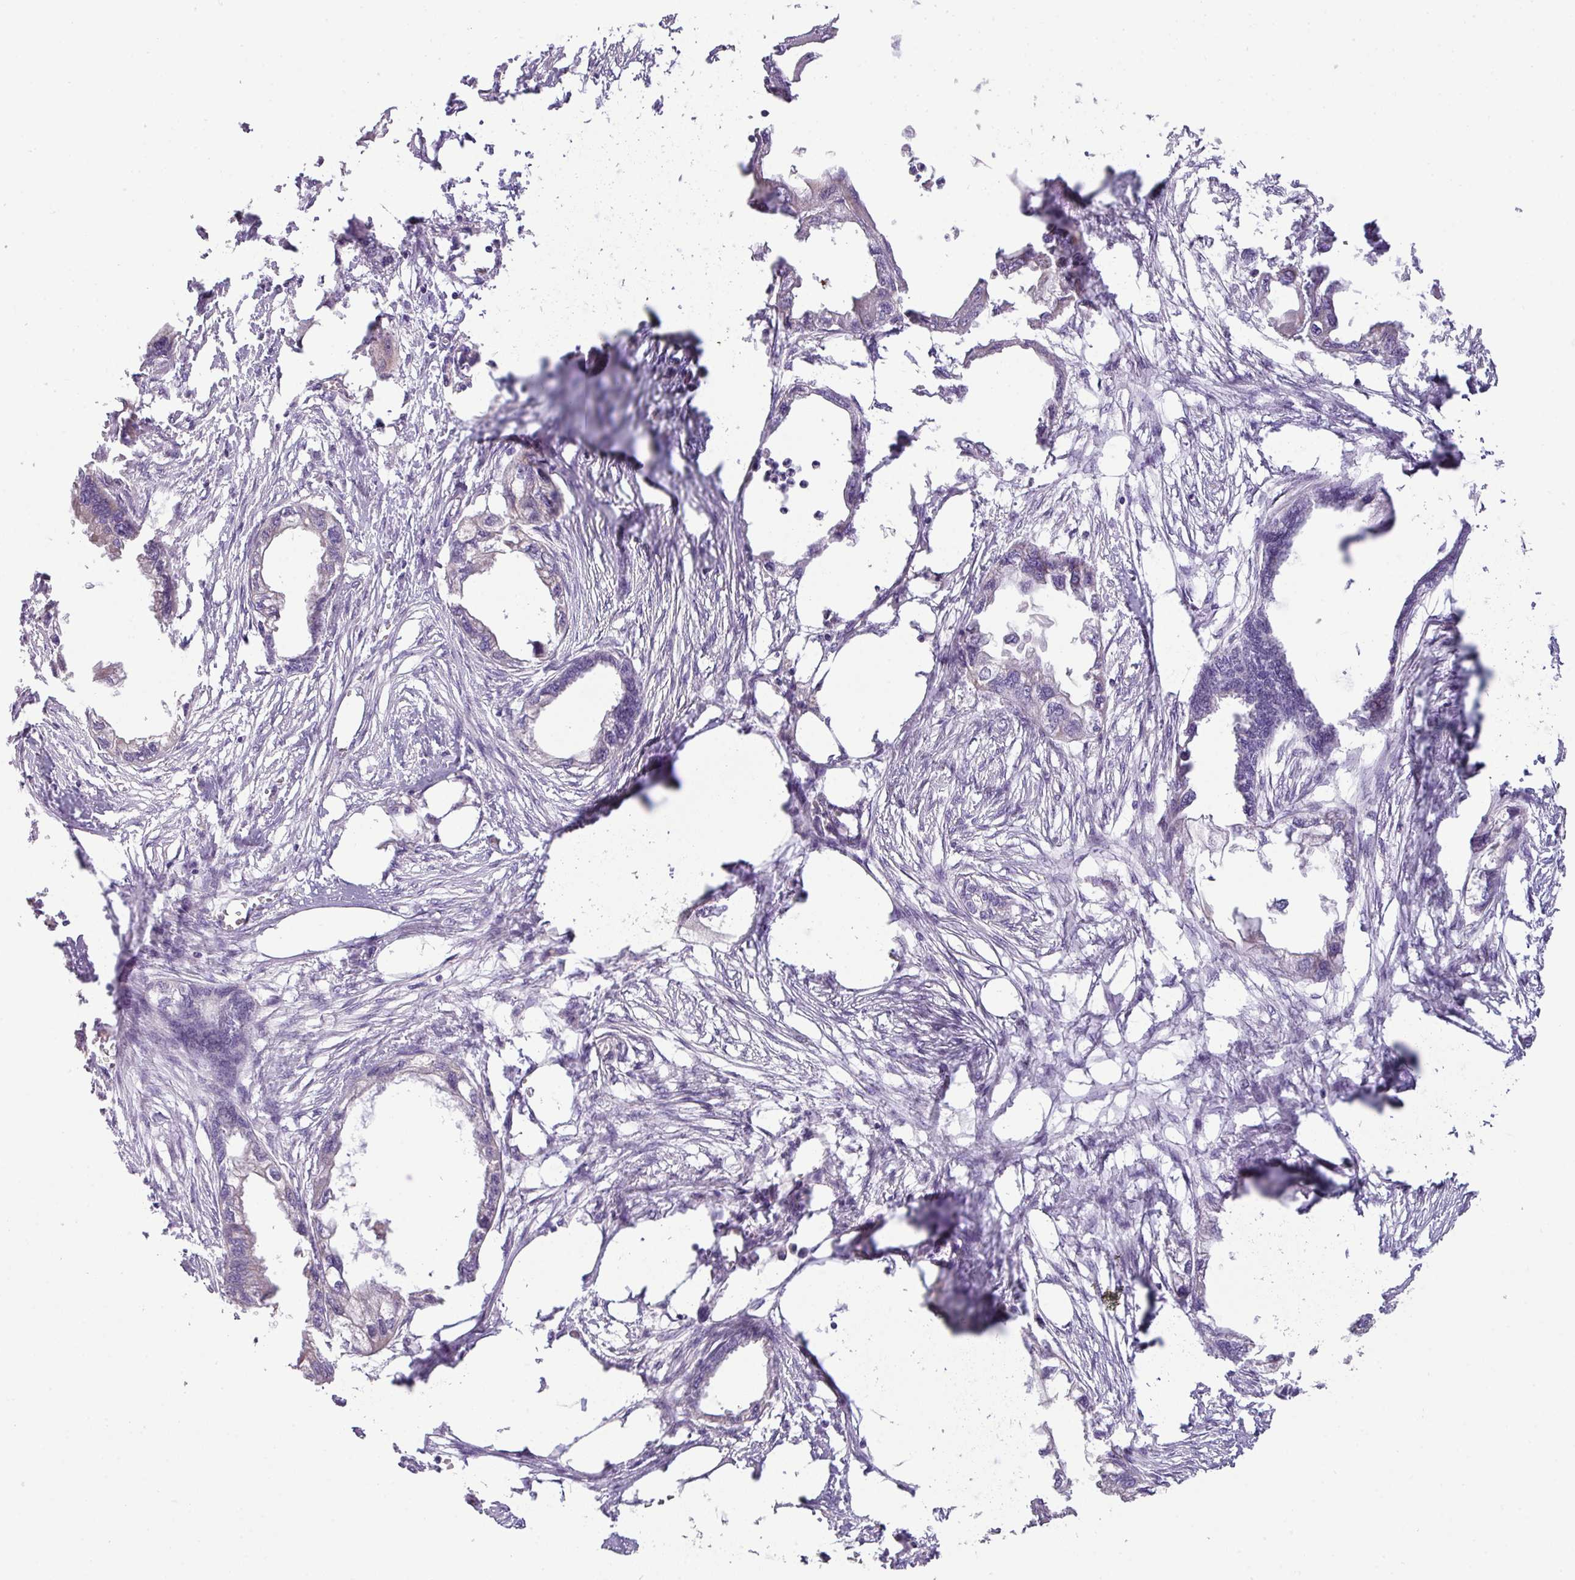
{"staining": {"intensity": "negative", "quantity": "none", "location": "none"}, "tissue": "endometrial cancer", "cell_type": "Tumor cells", "image_type": "cancer", "snomed": [{"axis": "morphology", "description": "Adenocarcinoma, NOS"}, {"axis": "morphology", "description": "Adenocarcinoma, metastatic, NOS"}, {"axis": "topography", "description": "Adipose tissue"}, {"axis": "topography", "description": "Endometrium"}], "caption": "There is no significant positivity in tumor cells of metastatic adenocarcinoma (endometrial).", "gene": "PIK3R5", "patient": {"sex": "female", "age": 67}}